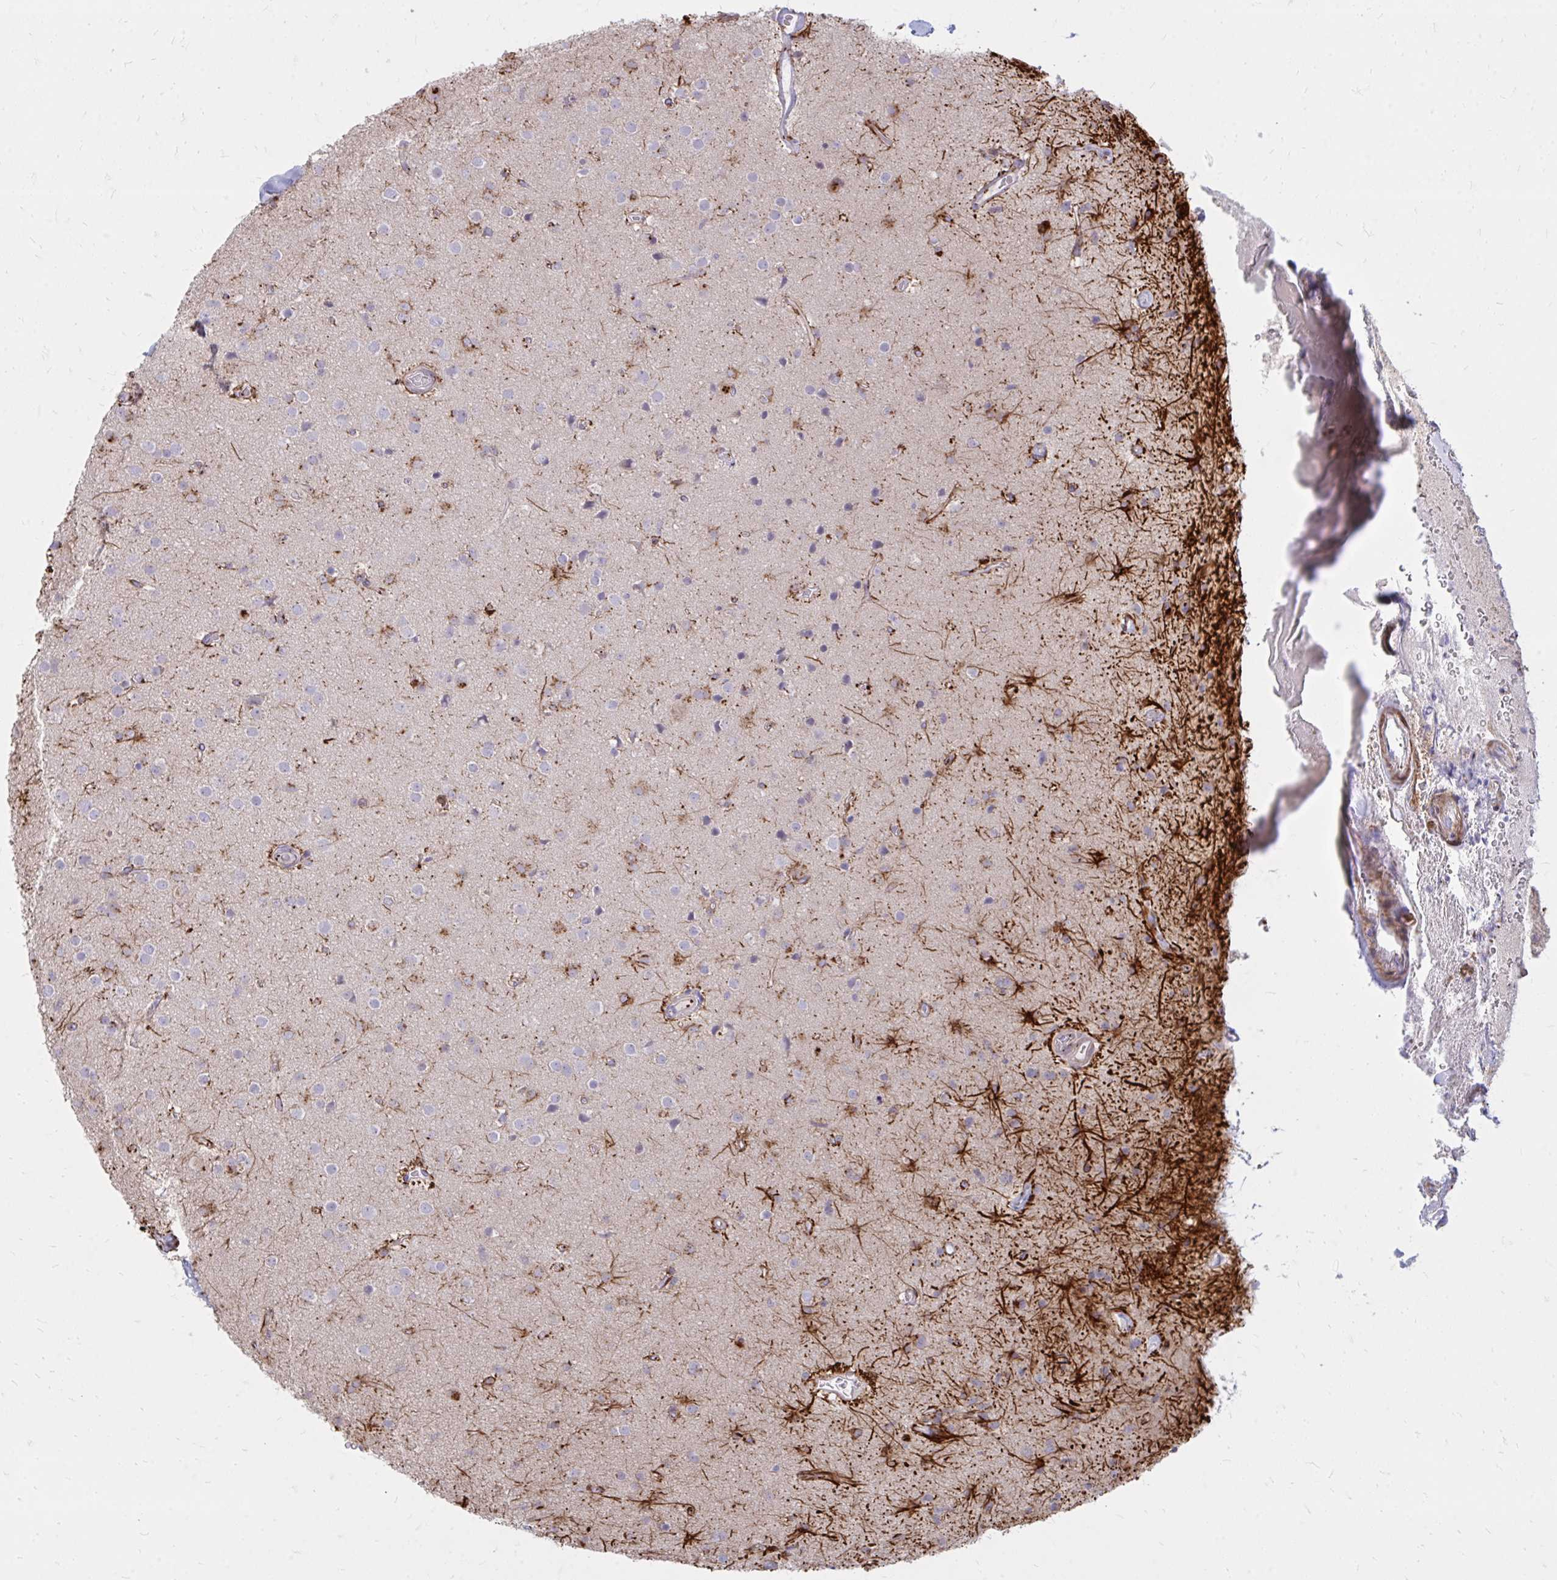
{"staining": {"intensity": "negative", "quantity": "none", "location": "none"}, "tissue": "glioma", "cell_type": "Tumor cells", "image_type": "cancer", "snomed": [{"axis": "morphology", "description": "Glioma, malignant, Low grade"}, {"axis": "topography", "description": "Brain"}], "caption": "Photomicrograph shows no significant protein staining in tumor cells of glioma. (DAB (3,3'-diaminobenzidine) IHC, high magnification).", "gene": "RAB6B", "patient": {"sex": "male", "age": 65}}